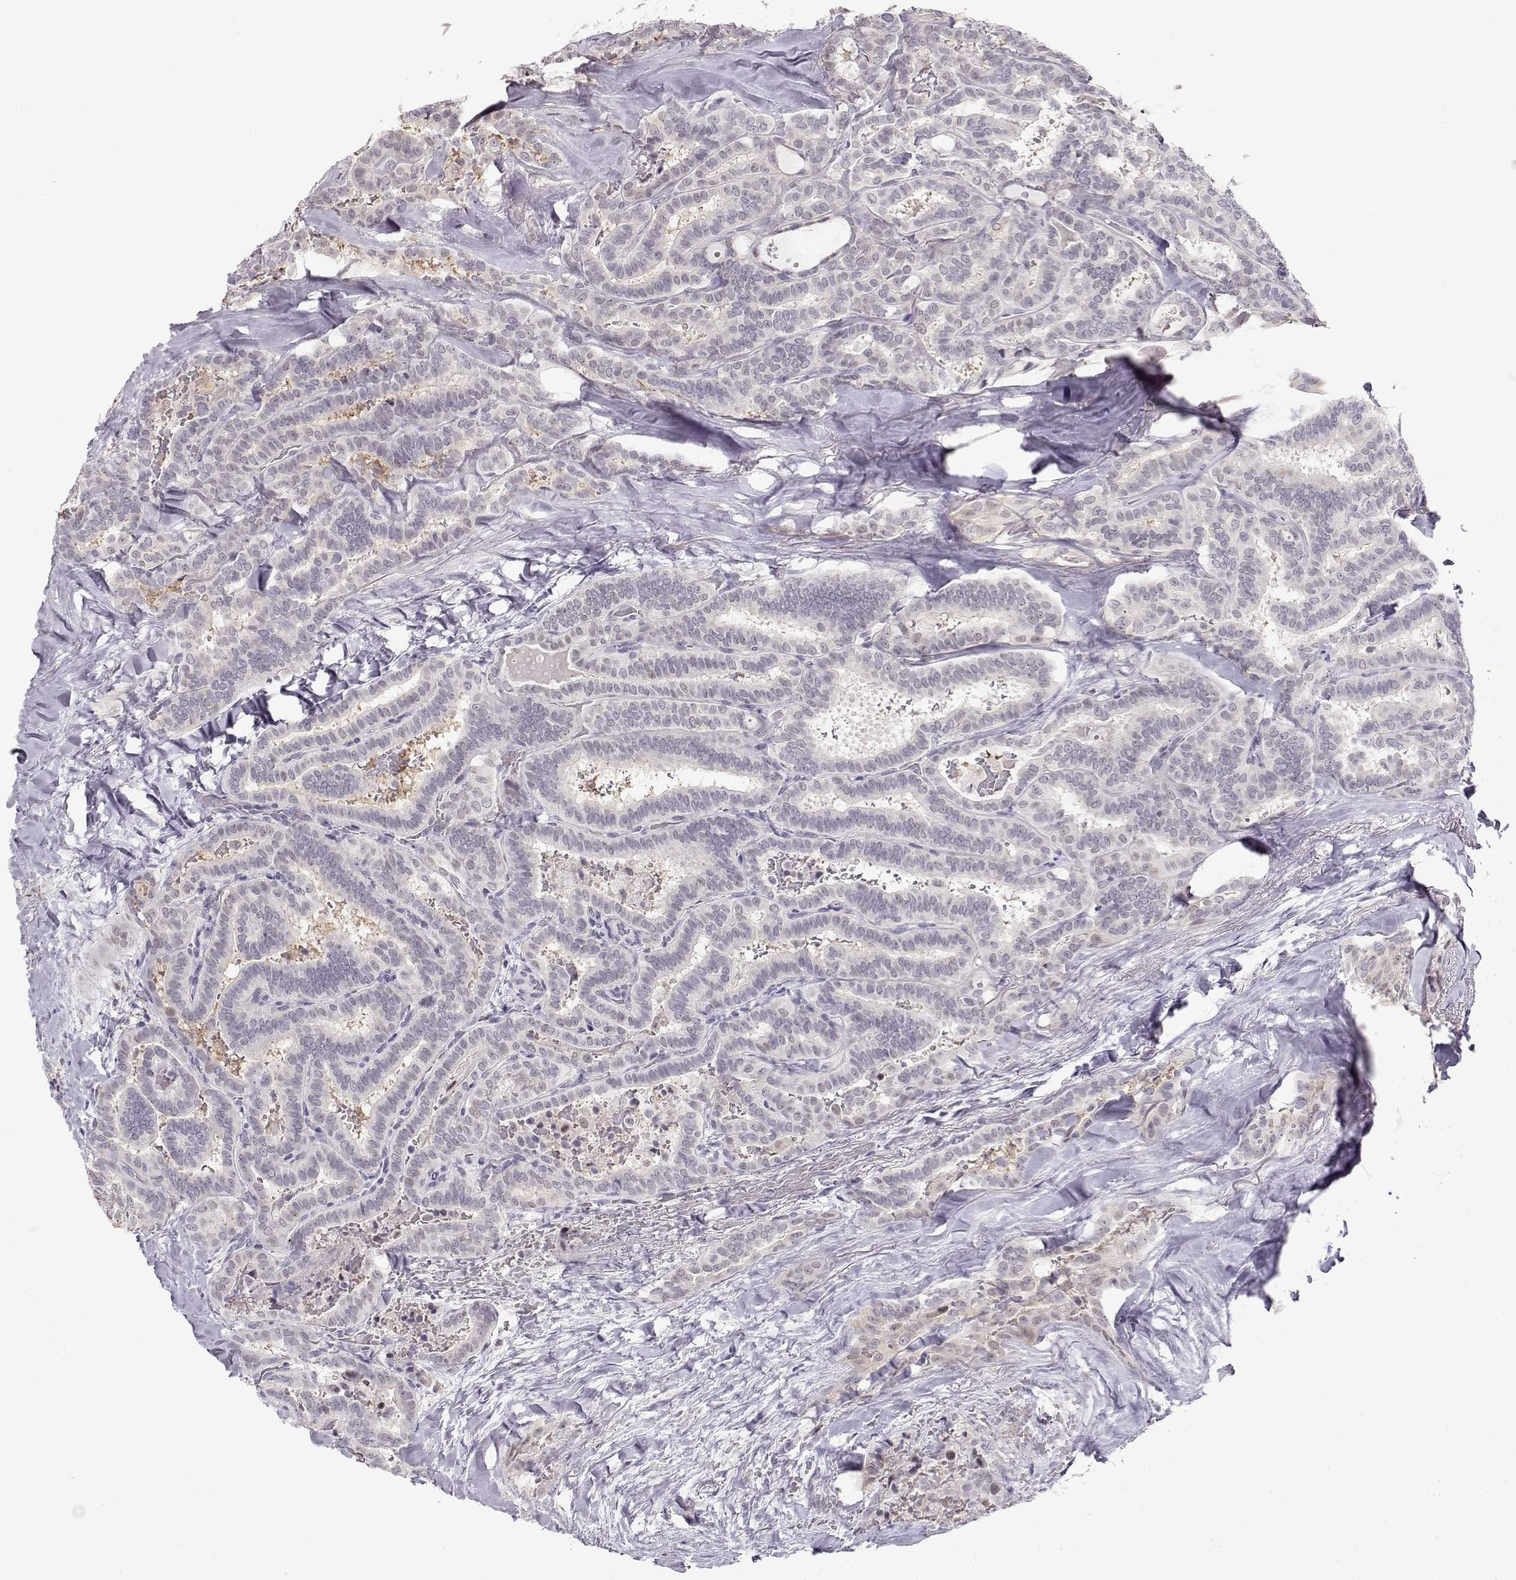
{"staining": {"intensity": "negative", "quantity": "none", "location": "none"}, "tissue": "thyroid cancer", "cell_type": "Tumor cells", "image_type": "cancer", "snomed": [{"axis": "morphology", "description": "Papillary adenocarcinoma, NOS"}, {"axis": "topography", "description": "Thyroid gland"}], "caption": "A high-resolution photomicrograph shows immunohistochemistry (IHC) staining of thyroid cancer, which shows no significant positivity in tumor cells.", "gene": "TEPP", "patient": {"sex": "female", "age": 39}}